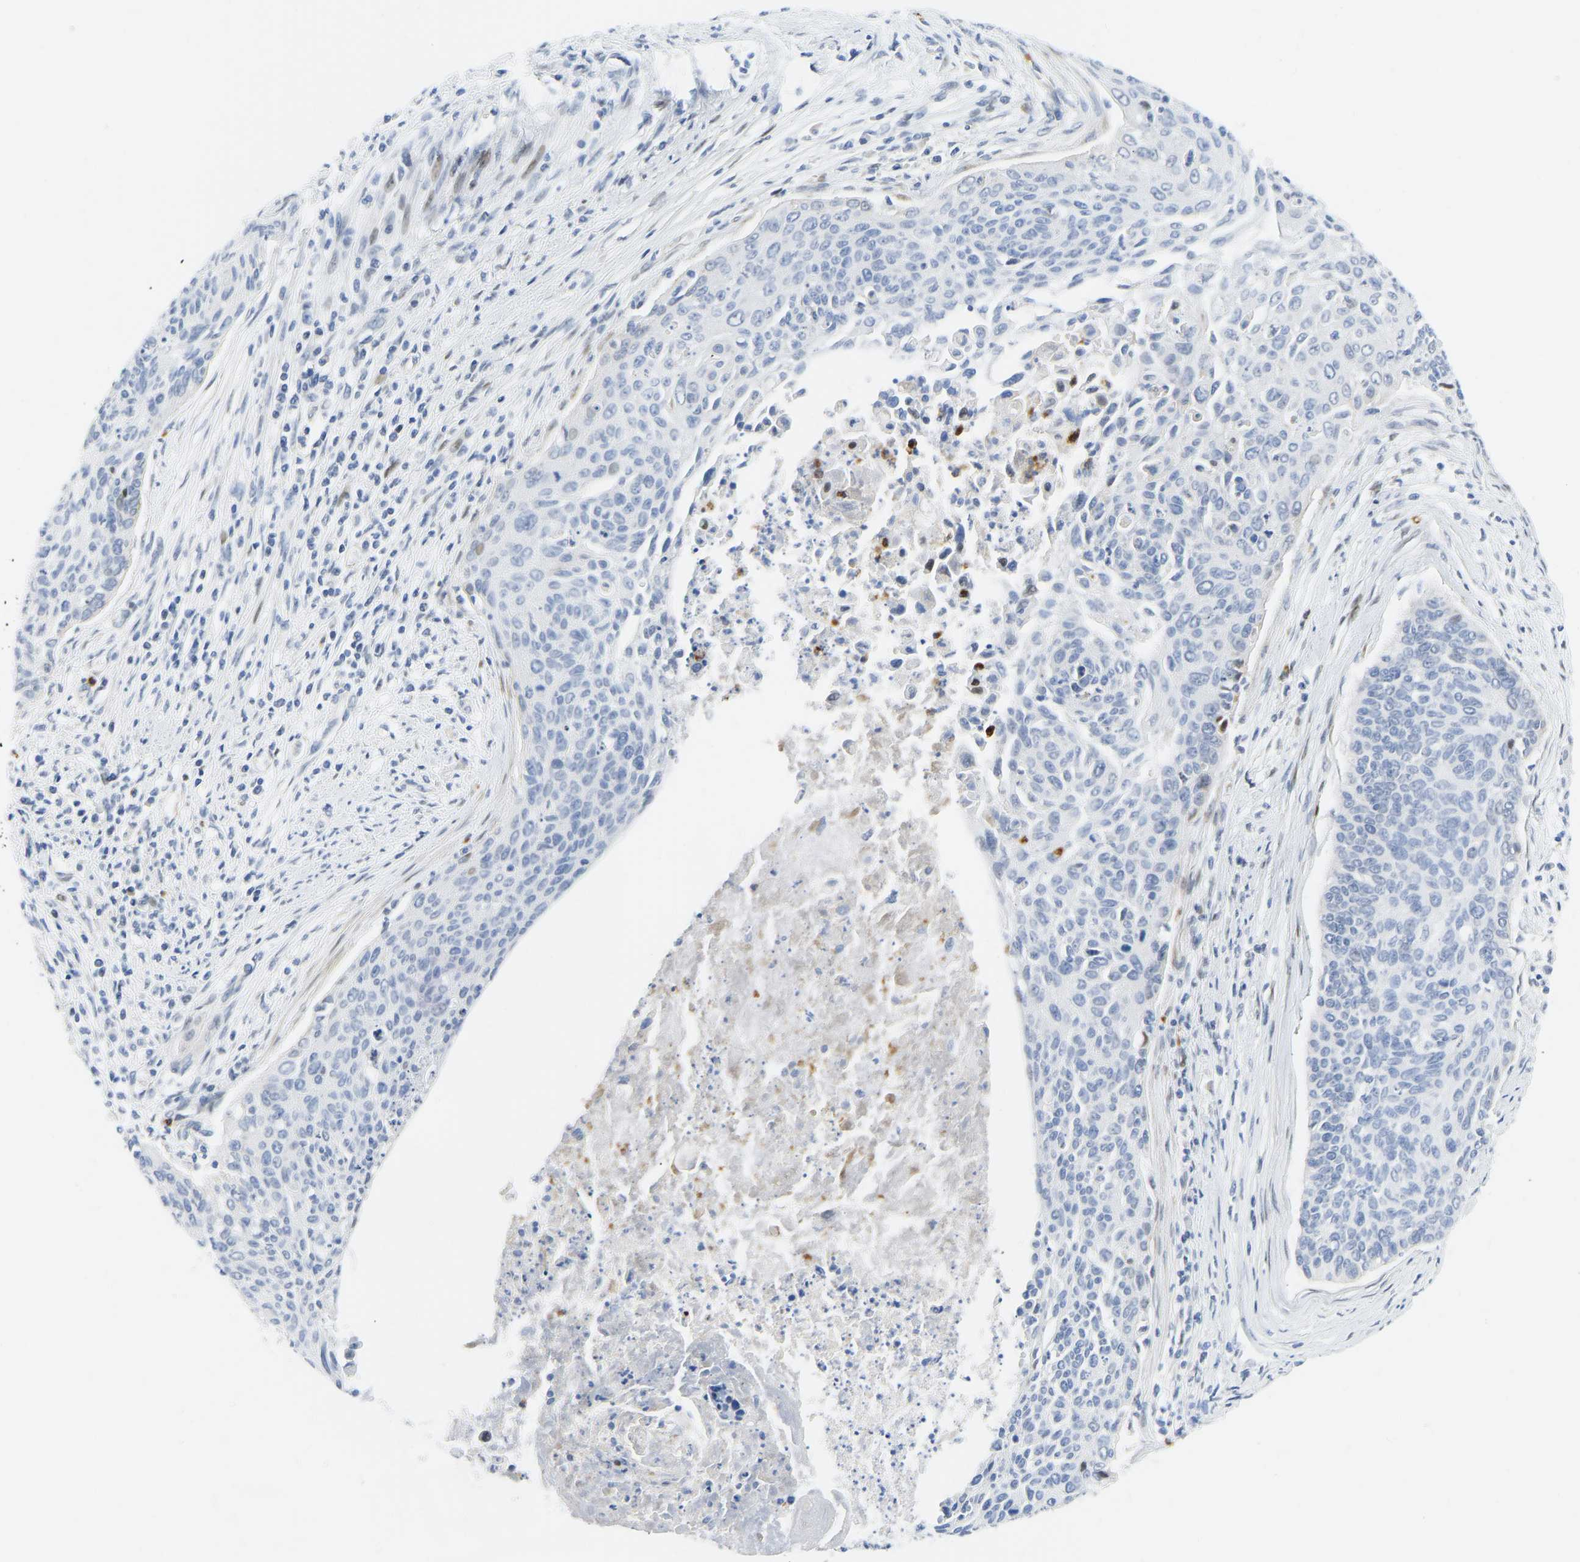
{"staining": {"intensity": "weak", "quantity": "<25%", "location": "nuclear"}, "tissue": "cervical cancer", "cell_type": "Tumor cells", "image_type": "cancer", "snomed": [{"axis": "morphology", "description": "Squamous cell carcinoma, NOS"}, {"axis": "topography", "description": "Cervix"}], "caption": "The histopathology image reveals no significant expression in tumor cells of cervical cancer (squamous cell carcinoma). (IHC, brightfield microscopy, high magnification).", "gene": "HDAC5", "patient": {"sex": "female", "age": 55}}